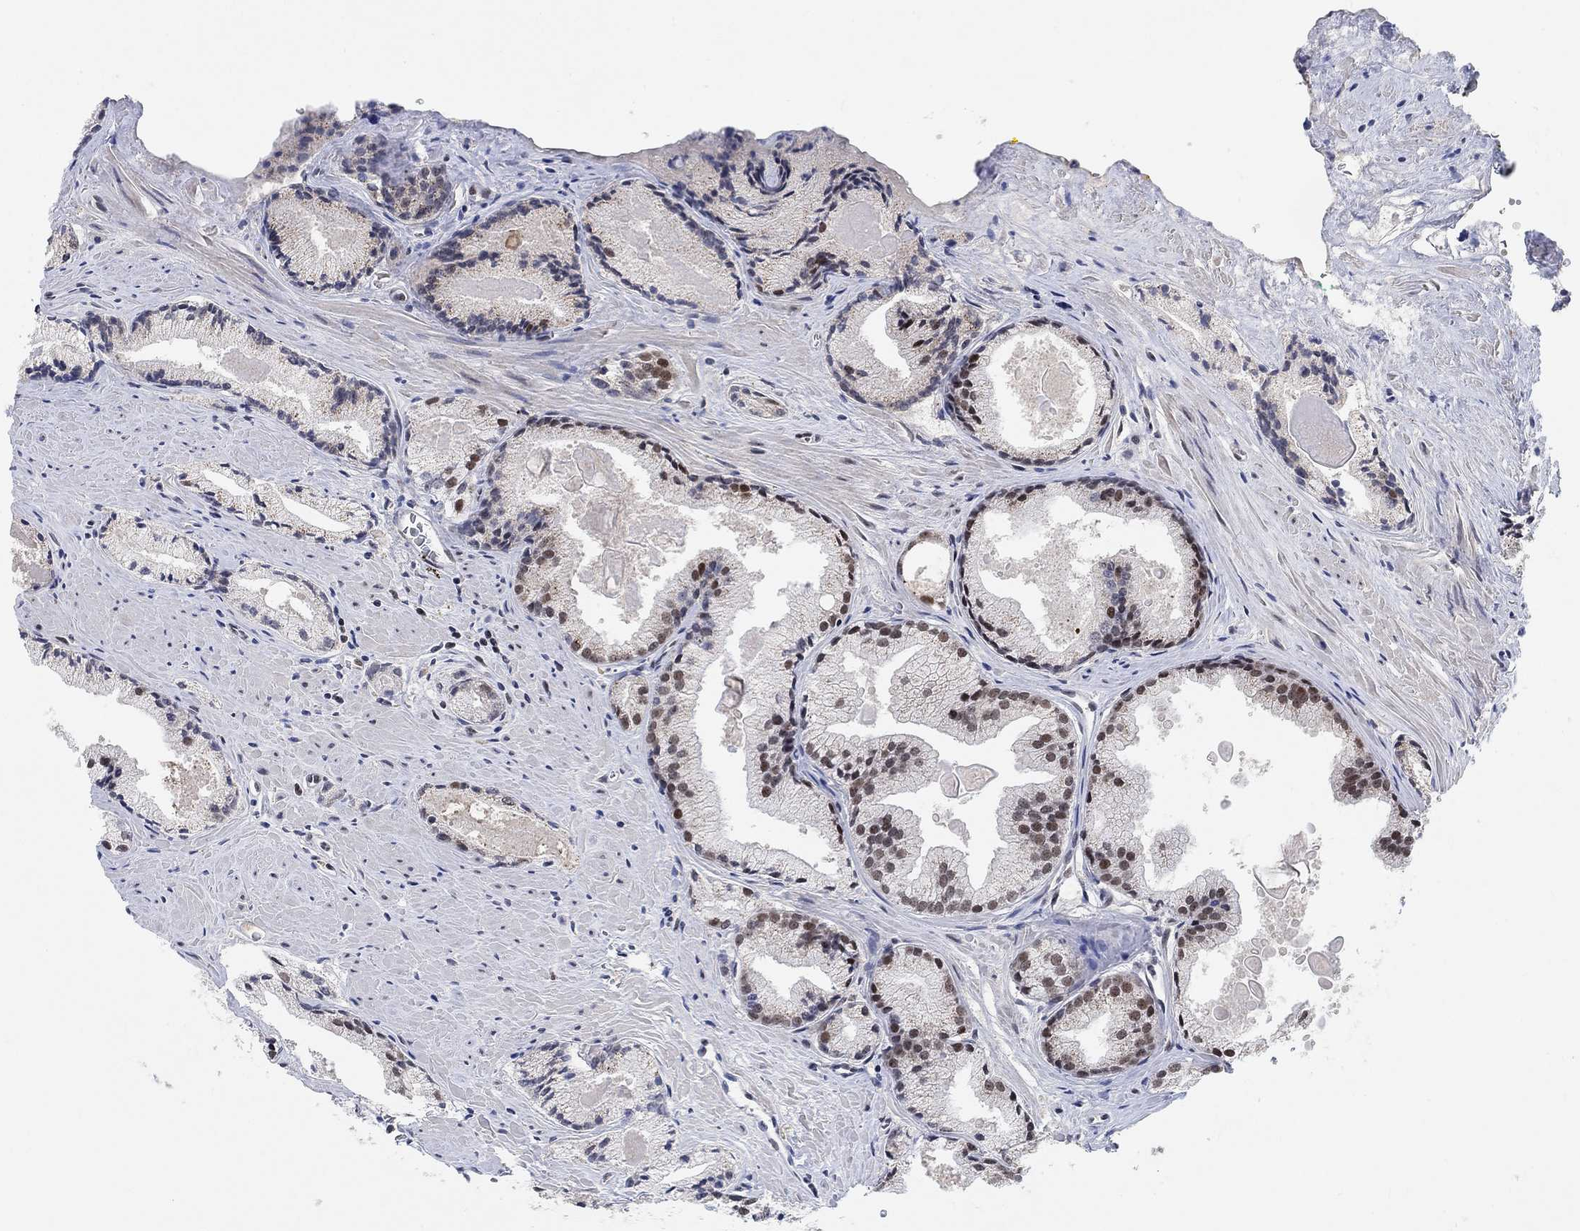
{"staining": {"intensity": "moderate", "quantity": "<25%", "location": "nuclear"}, "tissue": "prostate cancer", "cell_type": "Tumor cells", "image_type": "cancer", "snomed": [{"axis": "morphology", "description": "Adenocarcinoma, NOS"}, {"axis": "morphology", "description": "Adenocarcinoma, High grade"}, {"axis": "topography", "description": "Prostate"}], "caption": "A brown stain highlights moderate nuclear expression of a protein in prostate cancer tumor cells. Using DAB (3,3'-diaminobenzidine) (brown) and hematoxylin (blue) stains, captured at high magnification using brightfield microscopy.", "gene": "THAP8", "patient": {"sex": "male", "age": 70}}